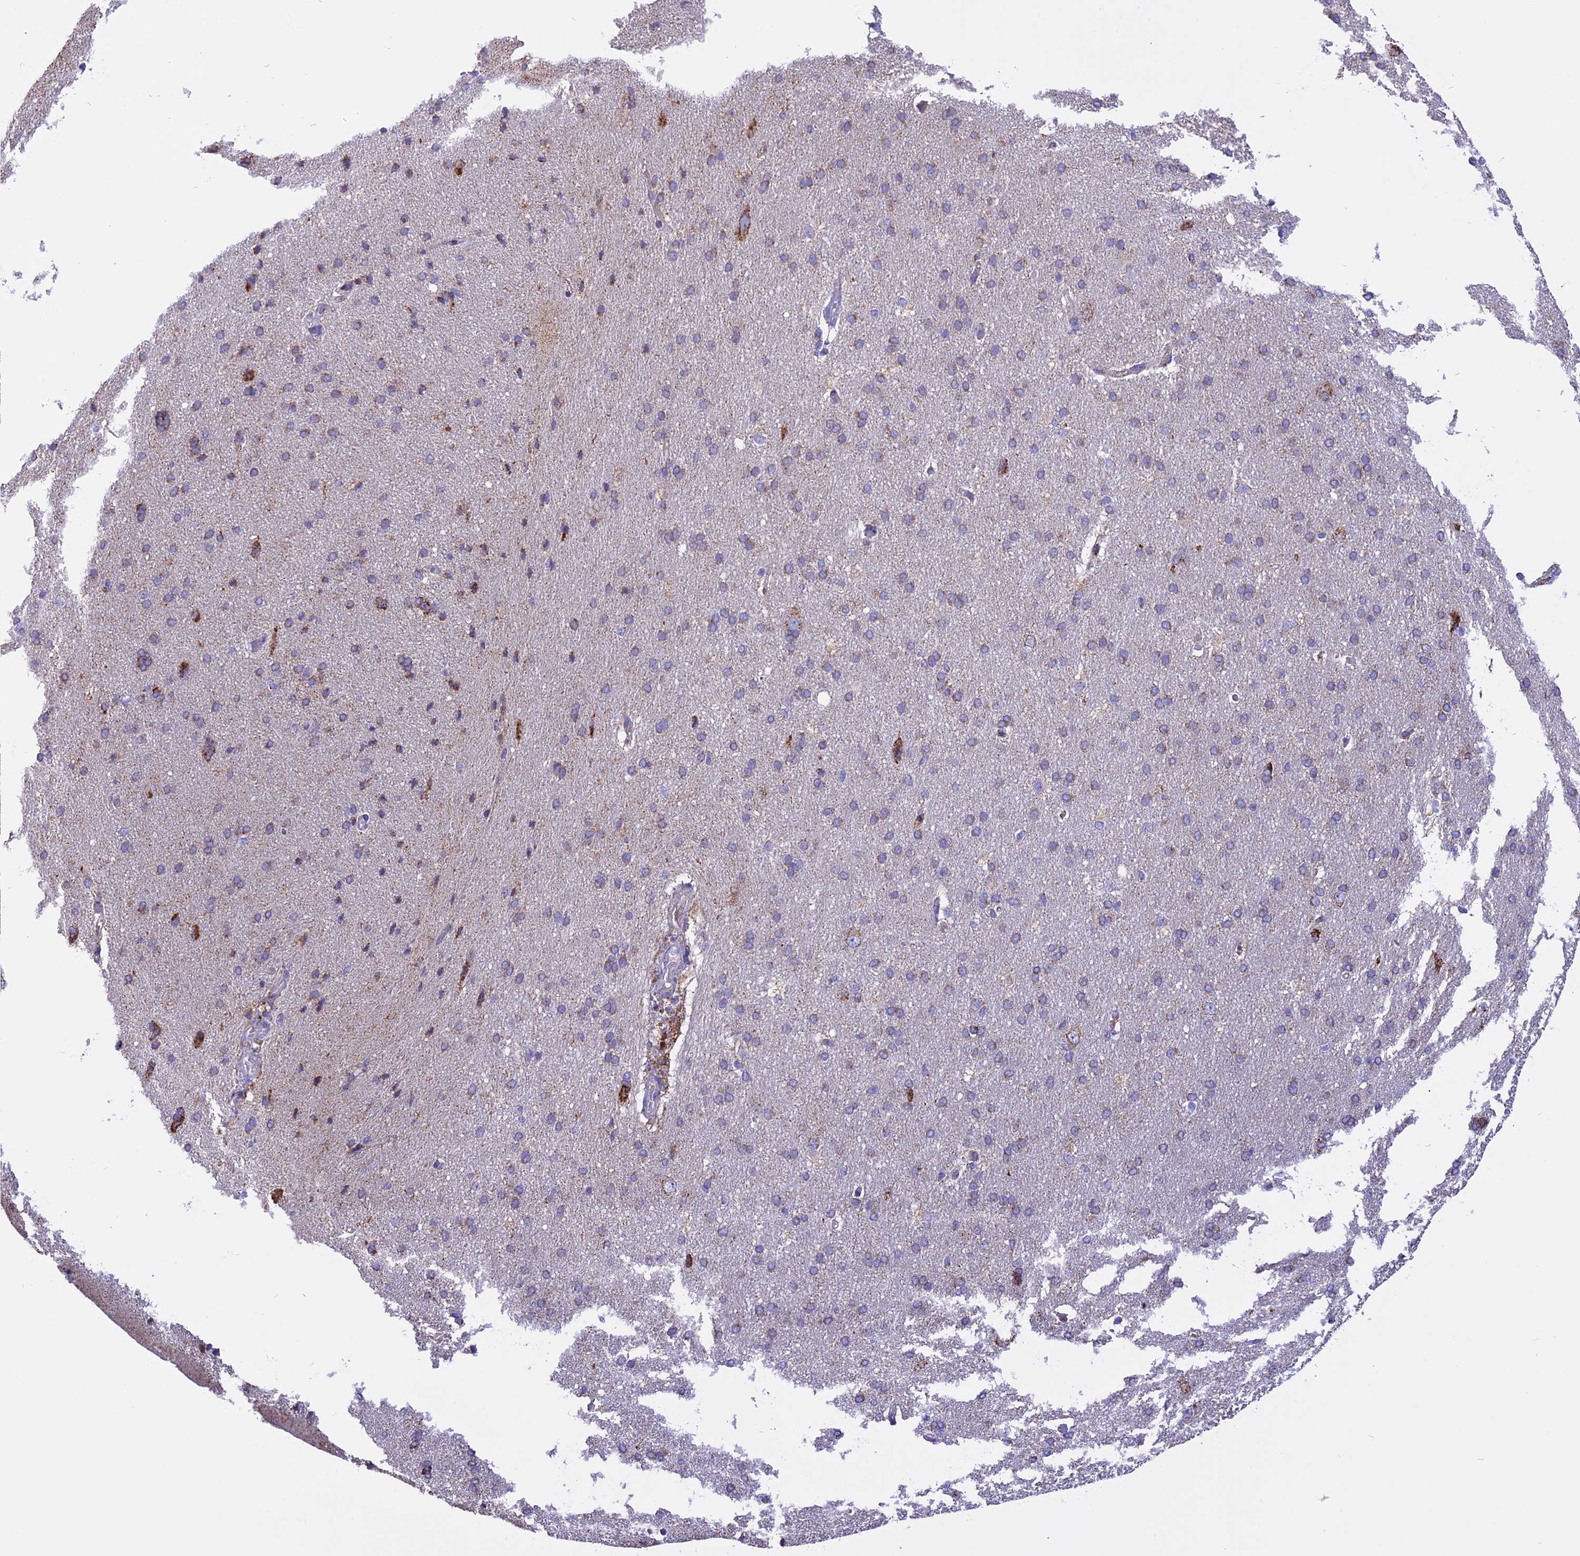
{"staining": {"intensity": "weak", "quantity": "<25%", "location": "cytoplasmic/membranous"}, "tissue": "cerebral cortex", "cell_type": "Endothelial cells", "image_type": "normal", "snomed": [{"axis": "morphology", "description": "Normal tissue, NOS"}, {"axis": "topography", "description": "Cerebral cortex"}], "caption": "The immunohistochemistry (IHC) image has no significant staining in endothelial cells of cerebral cortex.", "gene": "KCNG1", "patient": {"sex": "male", "age": 62}}